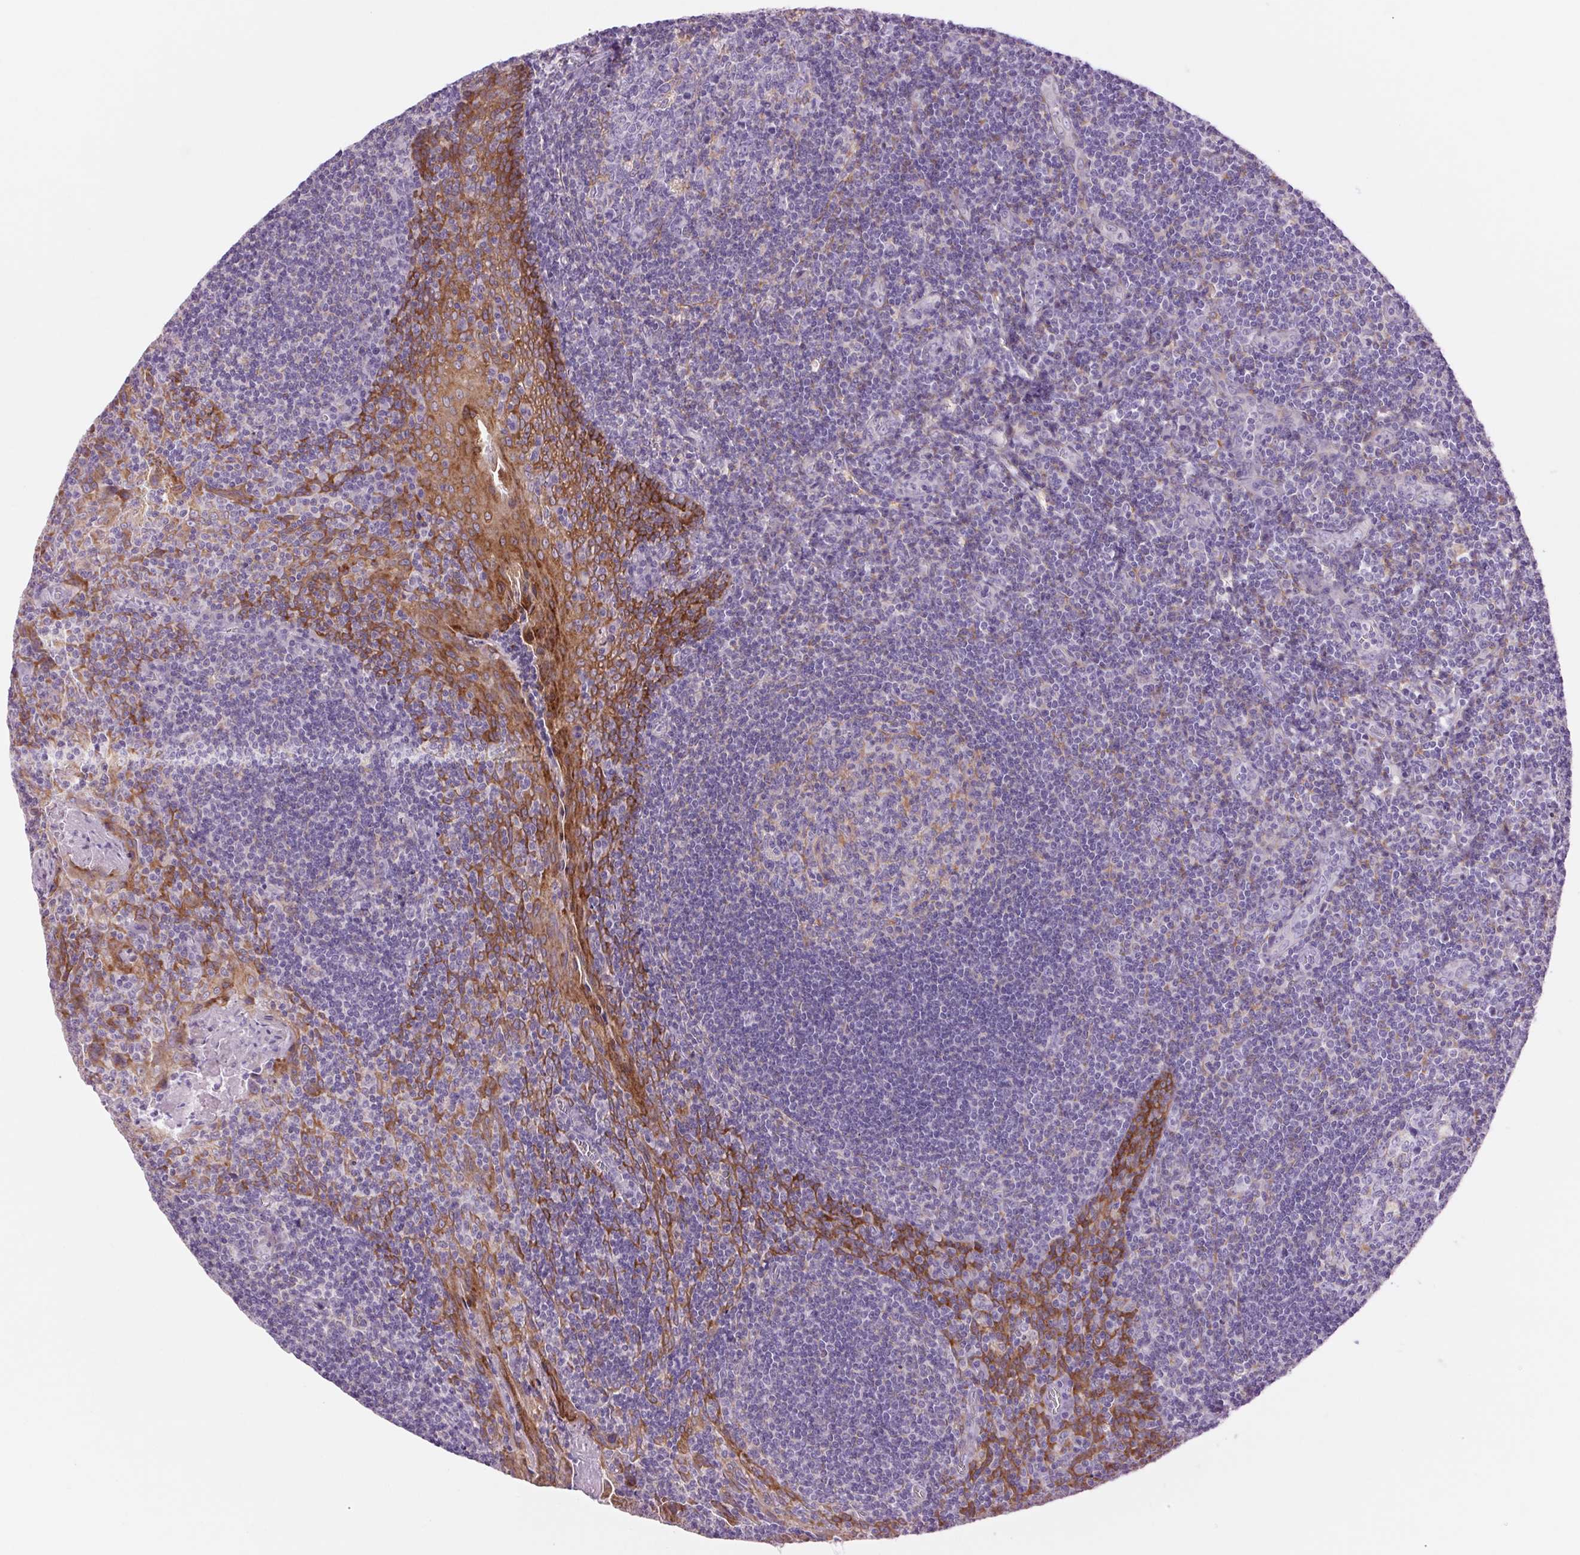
{"staining": {"intensity": "negative", "quantity": "none", "location": "none"}, "tissue": "tonsil", "cell_type": "Germinal center cells", "image_type": "normal", "snomed": [{"axis": "morphology", "description": "Normal tissue, NOS"}, {"axis": "morphology", "description": "Inflammation, NOS"}, {"axis": "topography", "description": "Tonsil"}], "caption": "Immunohistochemistry image of normal tonsil stained for a protein (brown), which demonstrates no staining in germinal center cells. Brightfield microscopy of immunohistochemistry (IHC) stained with DAB (brown) and hematoxylin (blue), captured at high magnification.", "gene": "SOWAHC", "patient": {"sex": "female", "age": 31}}